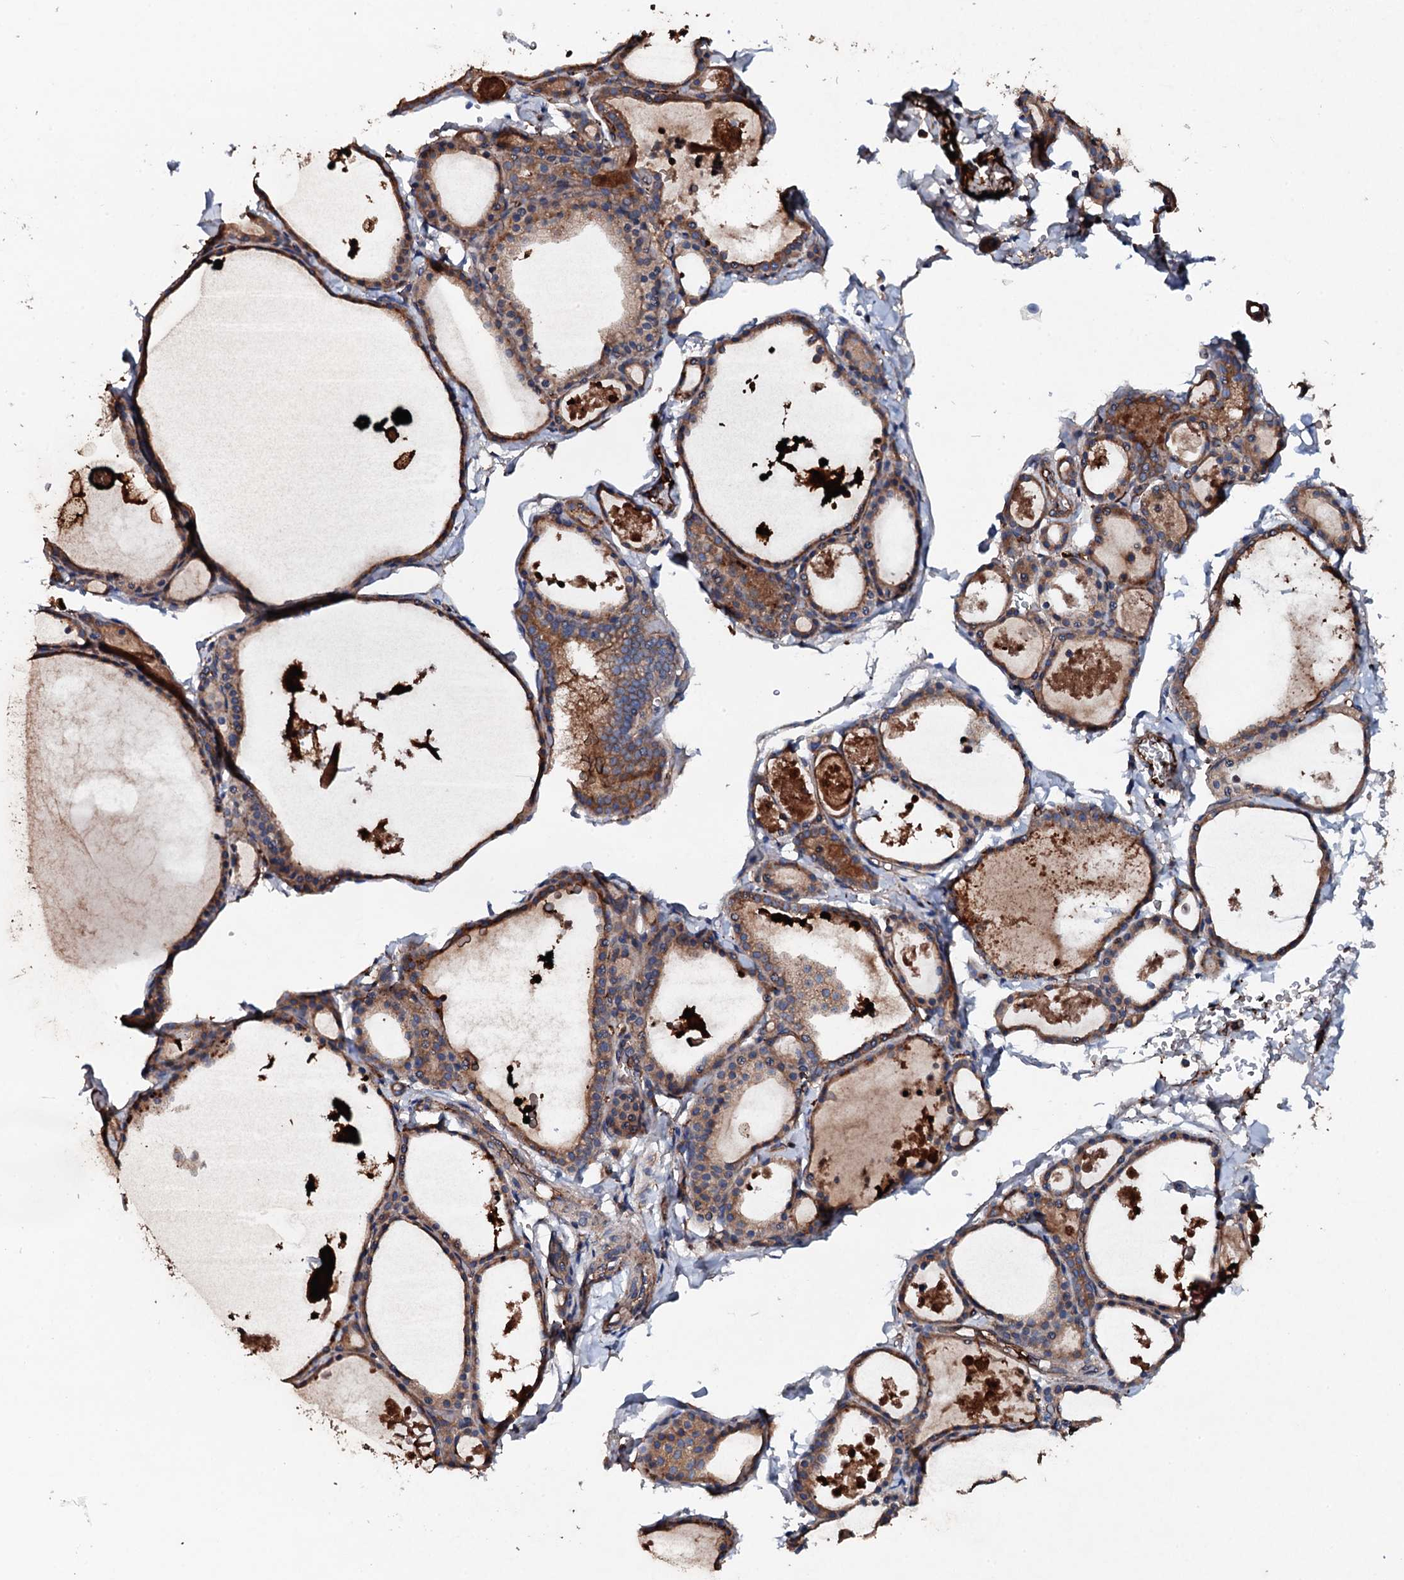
{"staining": {"intensity": "moderate", "quantity": ">75%", "location": "cytoplasmic/membranous"}, "tissue": "thyroid gland", "cell_type": "Glandular cells", "image_type": "normal", "snomed": [{"axis": "morphology", "description": "Normal tissue, NOS"}, {"axis": "topography", "description": "Thyroid gland"}], "caption": "Moderate cytoplasmic/membranous positivity for a protein is present in about >75% of glandular cells of benign thyroid gland using immunohistochemistry.", "gene": "NEK1", "patient": {"sex": "male", "age": 56}}